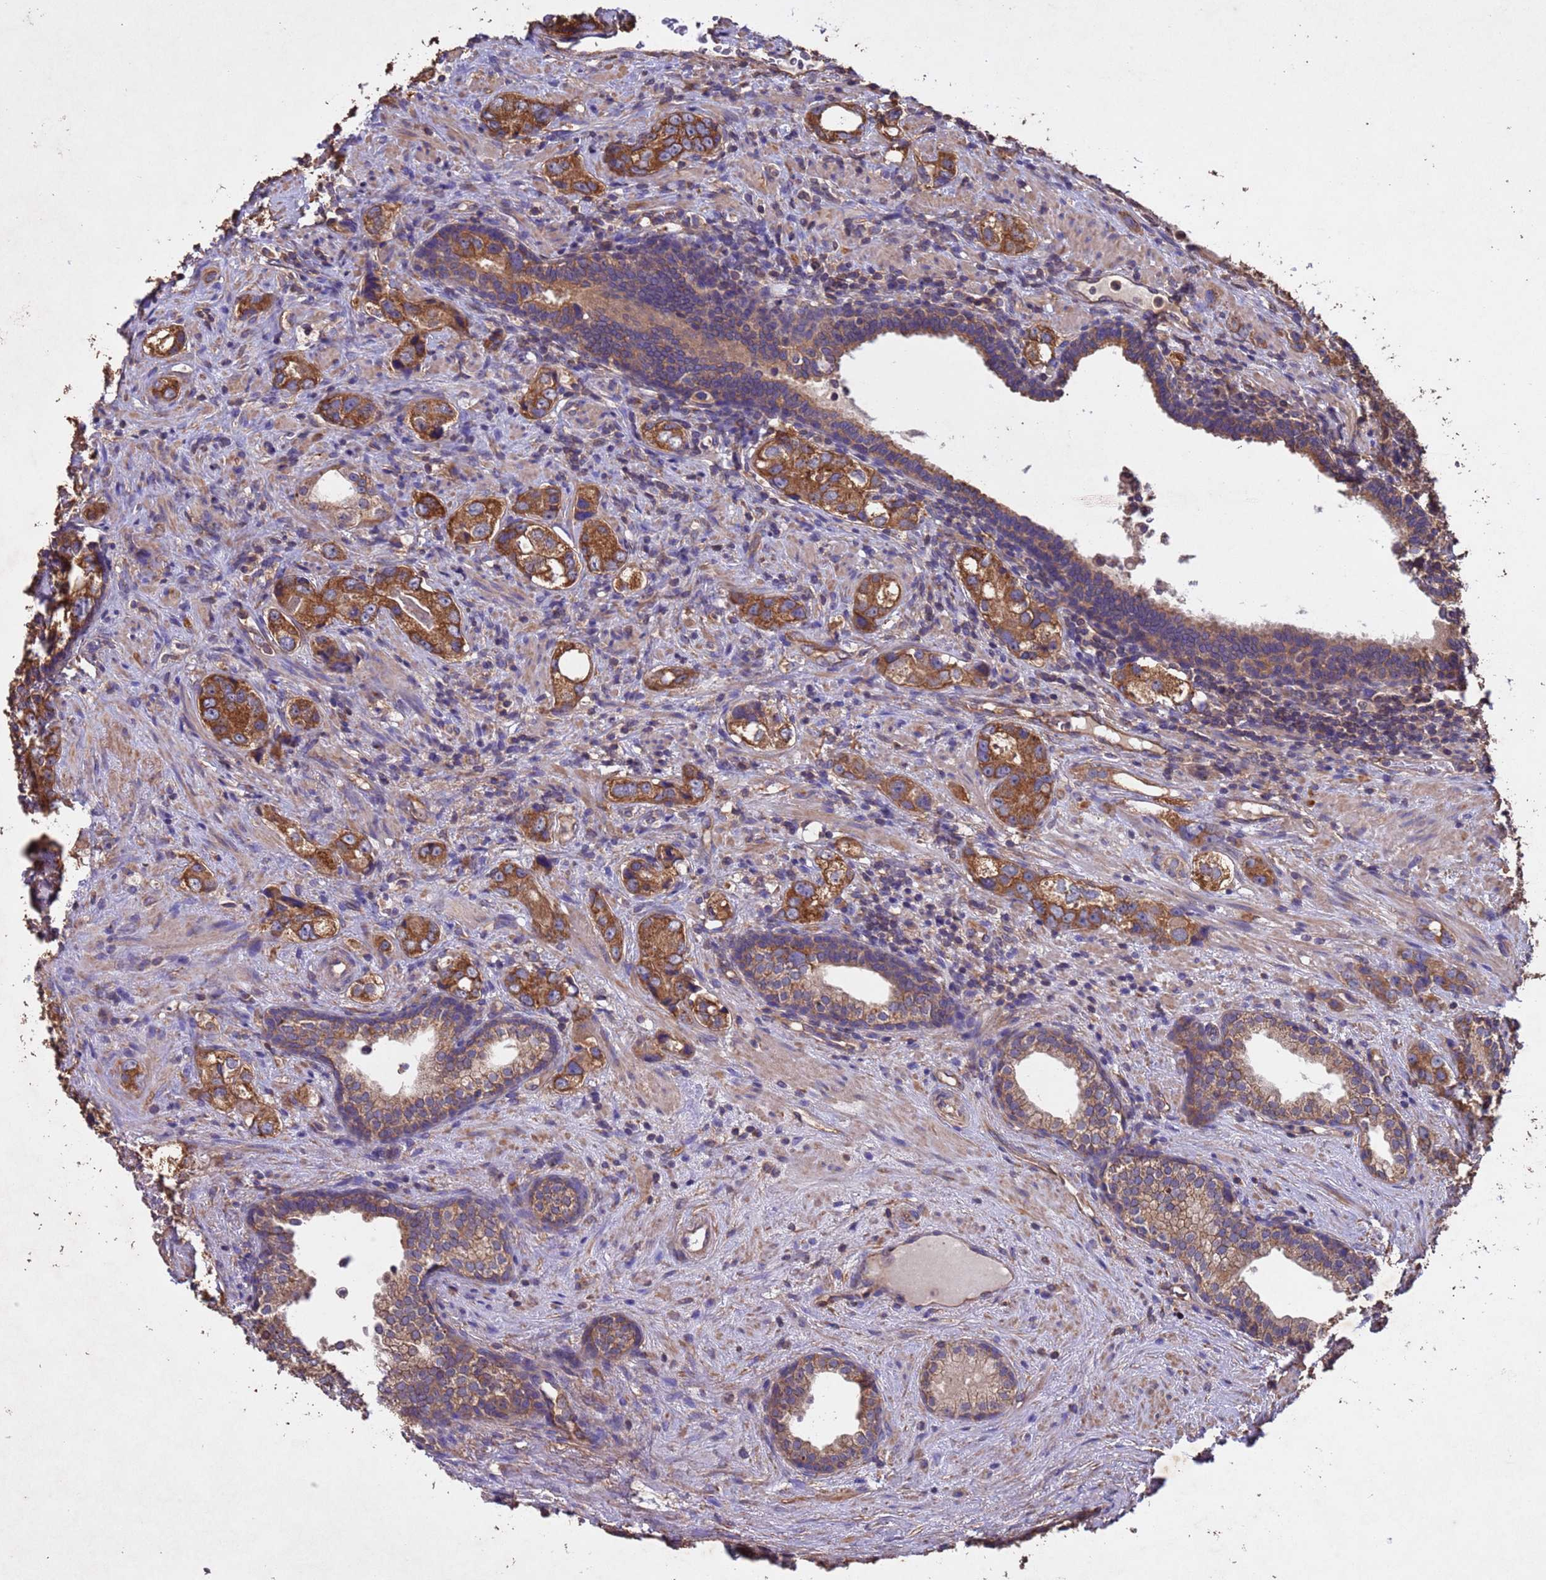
{"staining": {"intensity": "moderate", "quantity": ">75%", "location": "cytoplasmic/membranous"}, "tissue": "prostate cancer", "cell_type": "Tumor cells", "image_type": "cancer", "snomed": [{"axis": "morphology", "description": "Adenocarcinoma, High grade"}, {"axis": "topography", "description": "Prostate"}], "caption": "DAB immunohistochemical staining of human prostate cancer (high-grade adenocarcinoma) exhibits moderate cytoplasmic/membranous protein expression in about >75% of tumor cells.", "gene": "MTX3", "patient": {"sex": "male", "age": 63}}